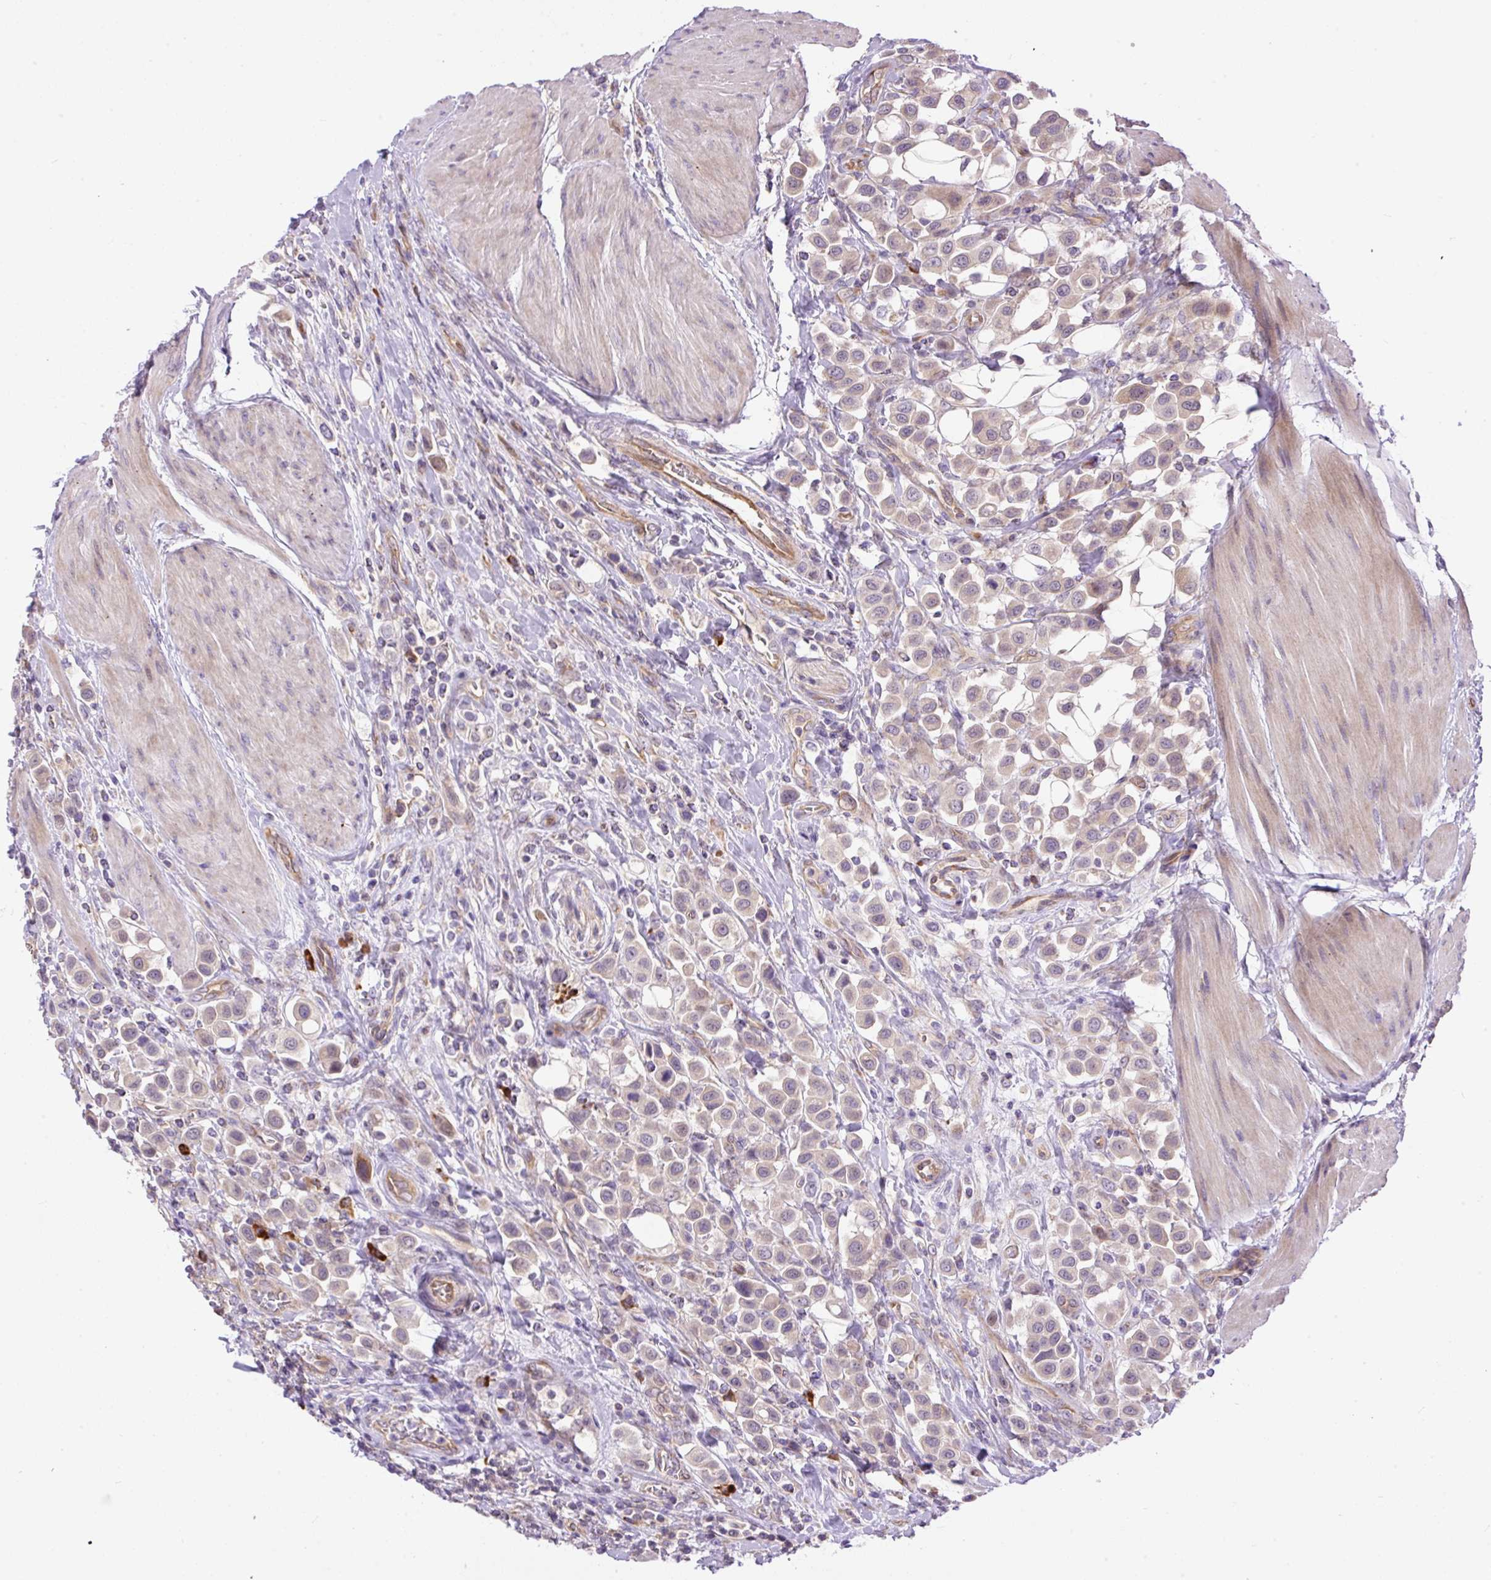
{"staining": {"intensity": "weak", "quantity": "25%-75%", "location": "cytoplasmic/membranous"}, "tissue": "urothelial cancer", "cell_type": "Tumor cells", "image_type": "cancer", "snomed": [{"axis": "morphology", "description": "Urothelial carcinoma, High grade"}, {"axis": "topography", "description": "Urinary bladder"}], "caption": "Protein staining shows weak cytoplasmic/membranous expression in about 25%-75% of tumor cells in urothelial carcinoma (high-grade).", "gene": "PPME1", "patient": {"sex": "male", "age": 50}}